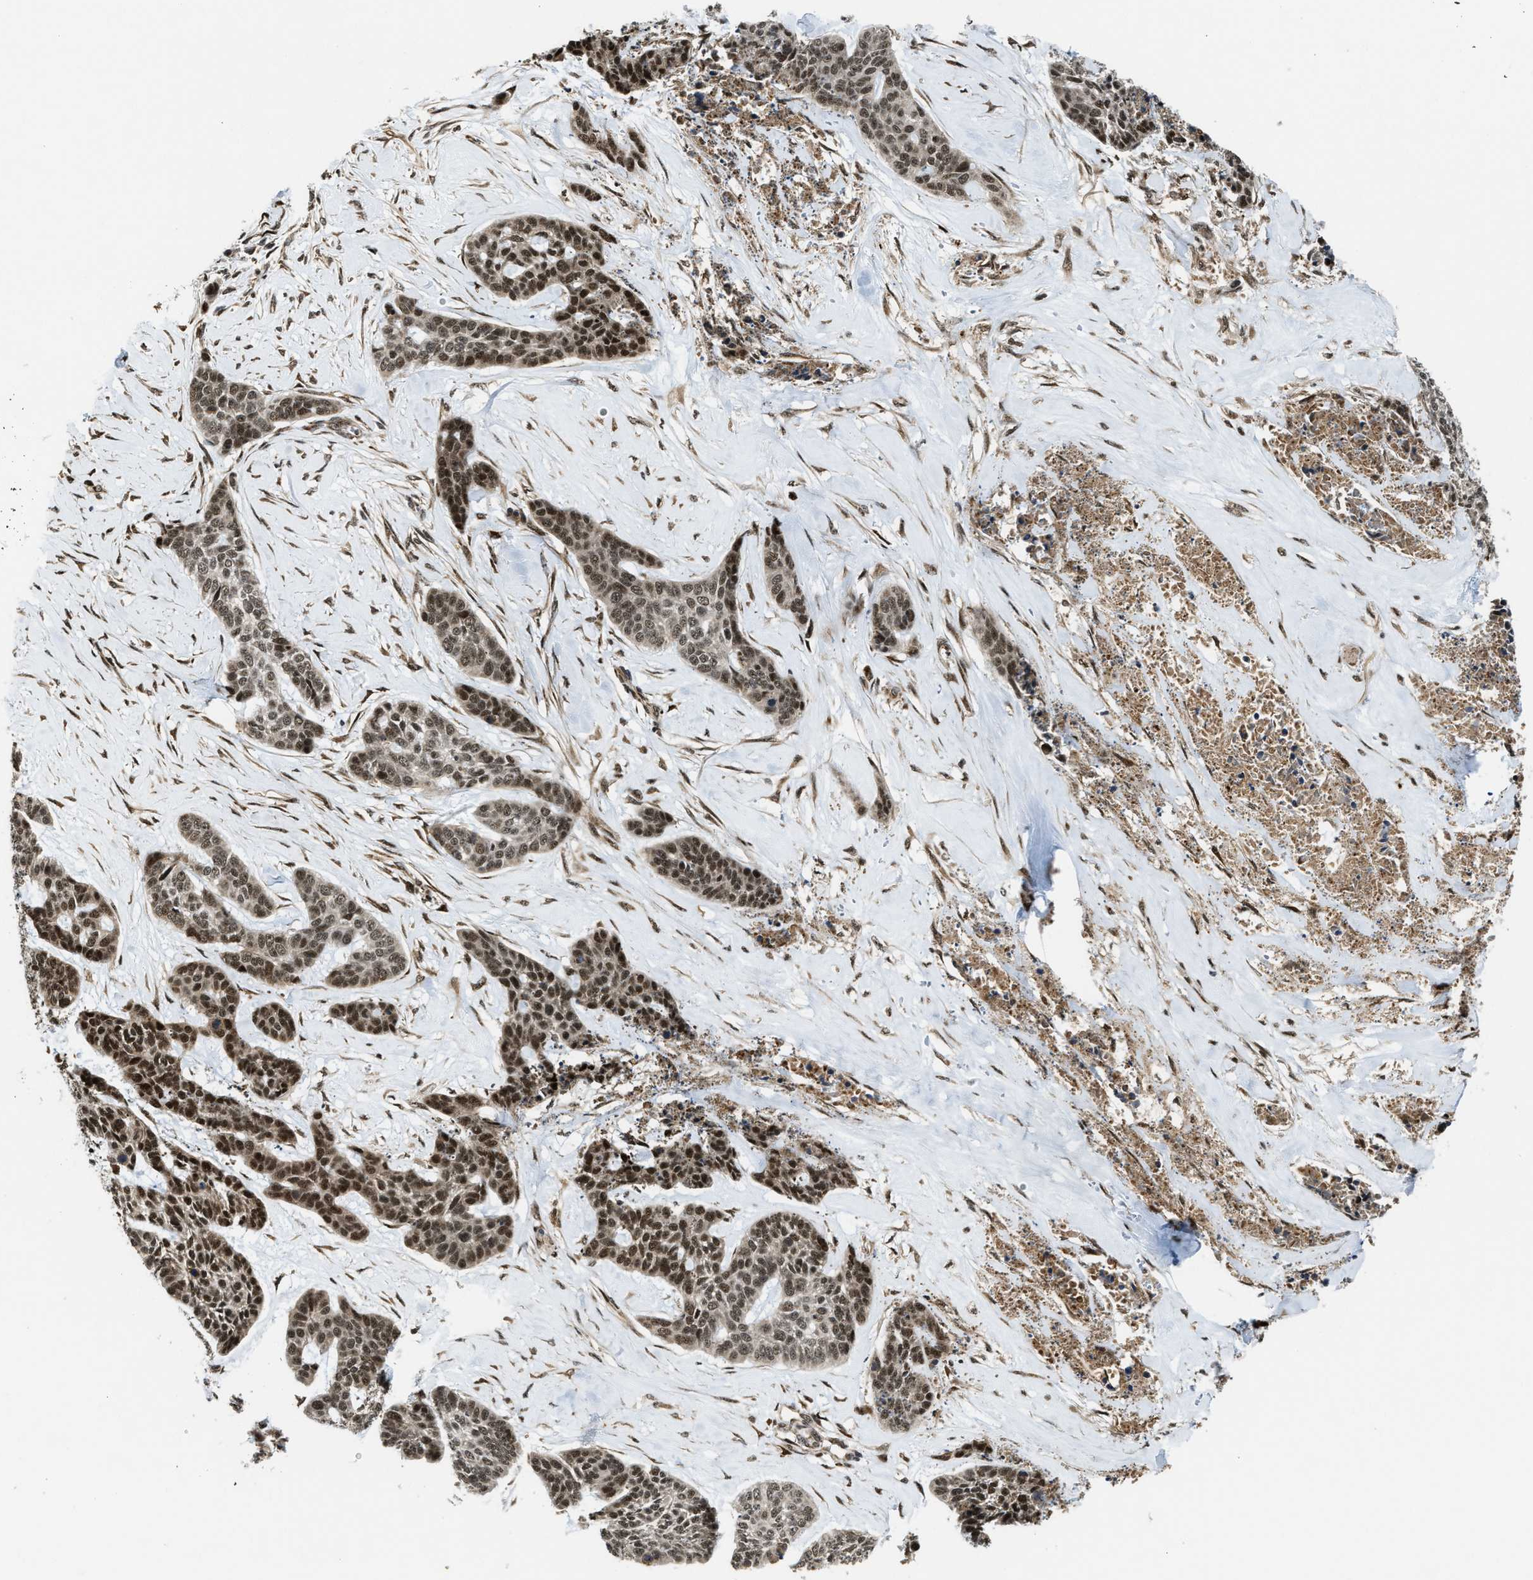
{"staining": {"intensity": "strong", "quantity": ">75%", "location": "nuclear"}, "tissue": "skin cancer", "cell_type": "Tumor cells", "image_type": "cancer", "snomed": [{"axis": "morphology", "description": "Basal cell carcinoma"}, {"axis": "topography", "description": "Skin"}], "caption": "Protein expression analysis of skin cancer (basal cell carcinoma) reveals strong nuclear staining in about >75% of tumor cells. (Brightfield microscopy of DAB IHC at high magnification).", "gene": "ZNF250", "patient": {"sex": "female", "age": 64}}